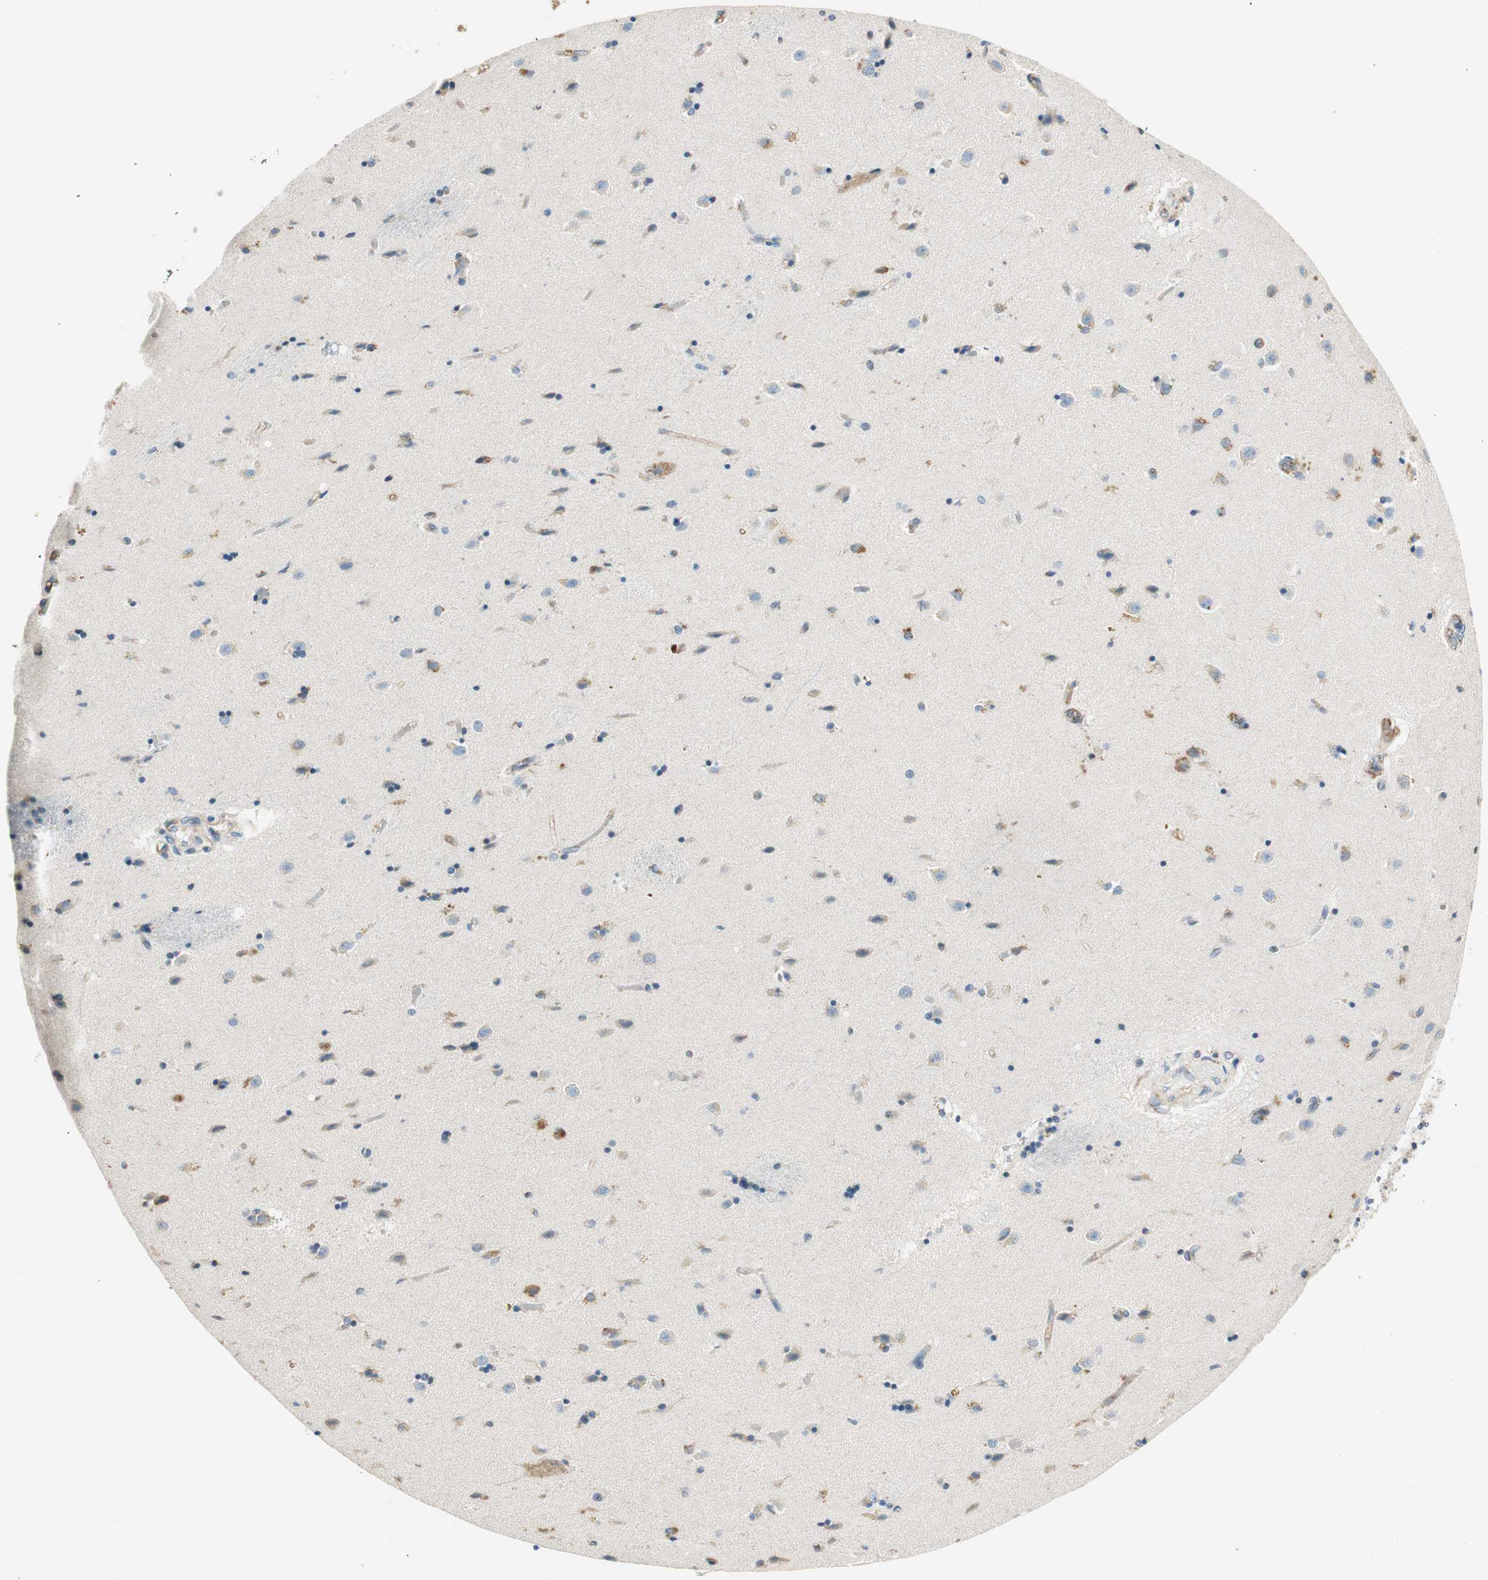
{"staining": {"intensity": "moderate", "quantity": "25%-75%", "location": "cytoplasmic/membranous"}, "tissue": "caudate", "cell_type": "Glial cells", "image_type": "normal", "snomed": [{"axis": "morphology", "description": "Normal tissue, NOS"}, {"axis": "topography", "description": "Lateral ventricle wall"}], "caption": "Brown immunohistochemical staining in unremarkable human caudate demonstrates moderate cytoplasmic/membranous positivity in approximately 25%-75% of glial cells.", "gene": "TMF1", "patient": {"sex": "female", "age": 54}}